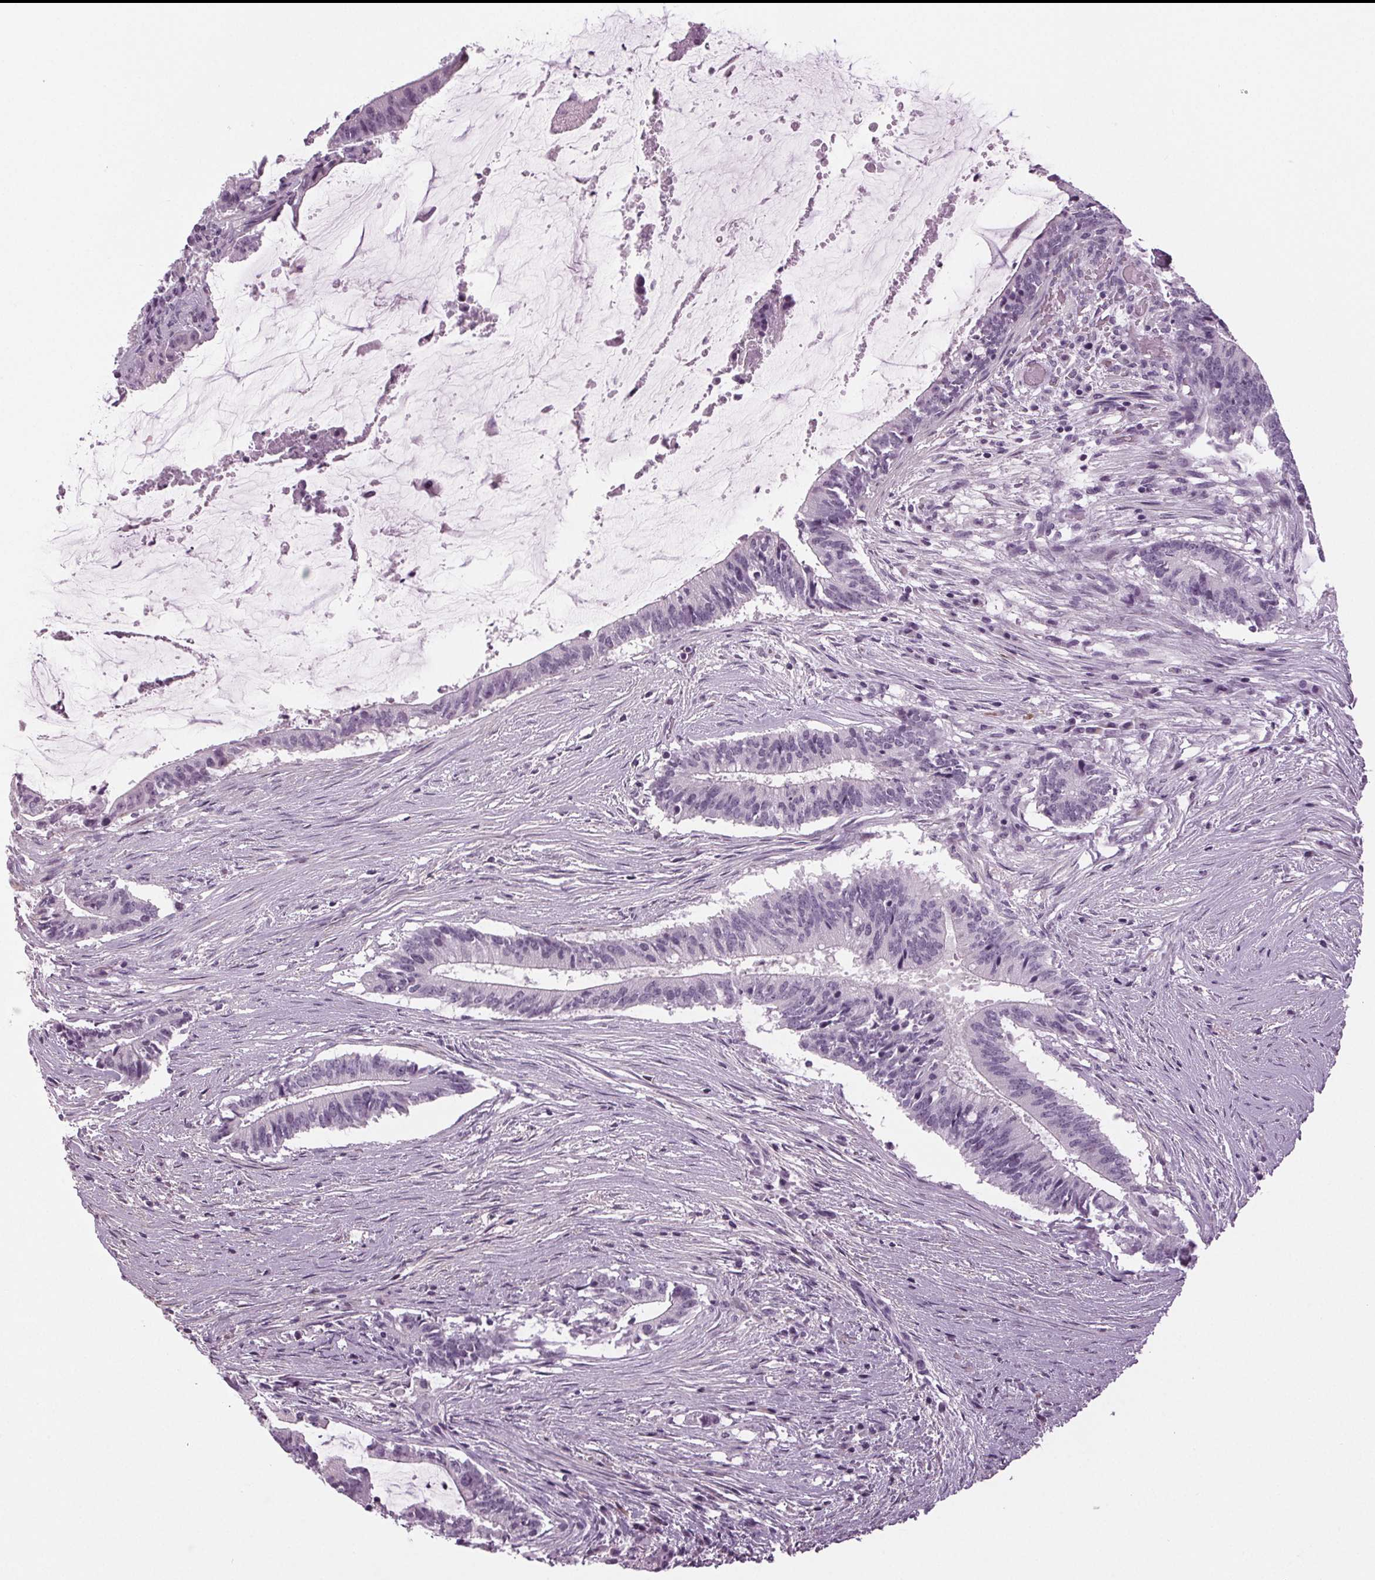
{"staining": {"intensity": "negative", "quantity": "none", "location": "none"}, "tissue": "colorectal cancer", "cell_type": "Tumor cells", "image_type": "cancer", "snomed": [{"axis": "morphology", "description": "Adenocarcinoma, NOS"}, {"axis": "topography", "description": "Colon"}], "caption": "An IHC image of colorectal adenocarcinoma is shown. There is no staining in tumor cells of colorectal adenocarcinoma. The staining was performed using DAB (3,3'-diaminobenzidine) to visualize the protein expression in brown, while the nuclei were stained in blue with hematoxylin (Magnification: 20x).", "gene": "DNAH12", "patient": {"sex": "female", "age": 43}}